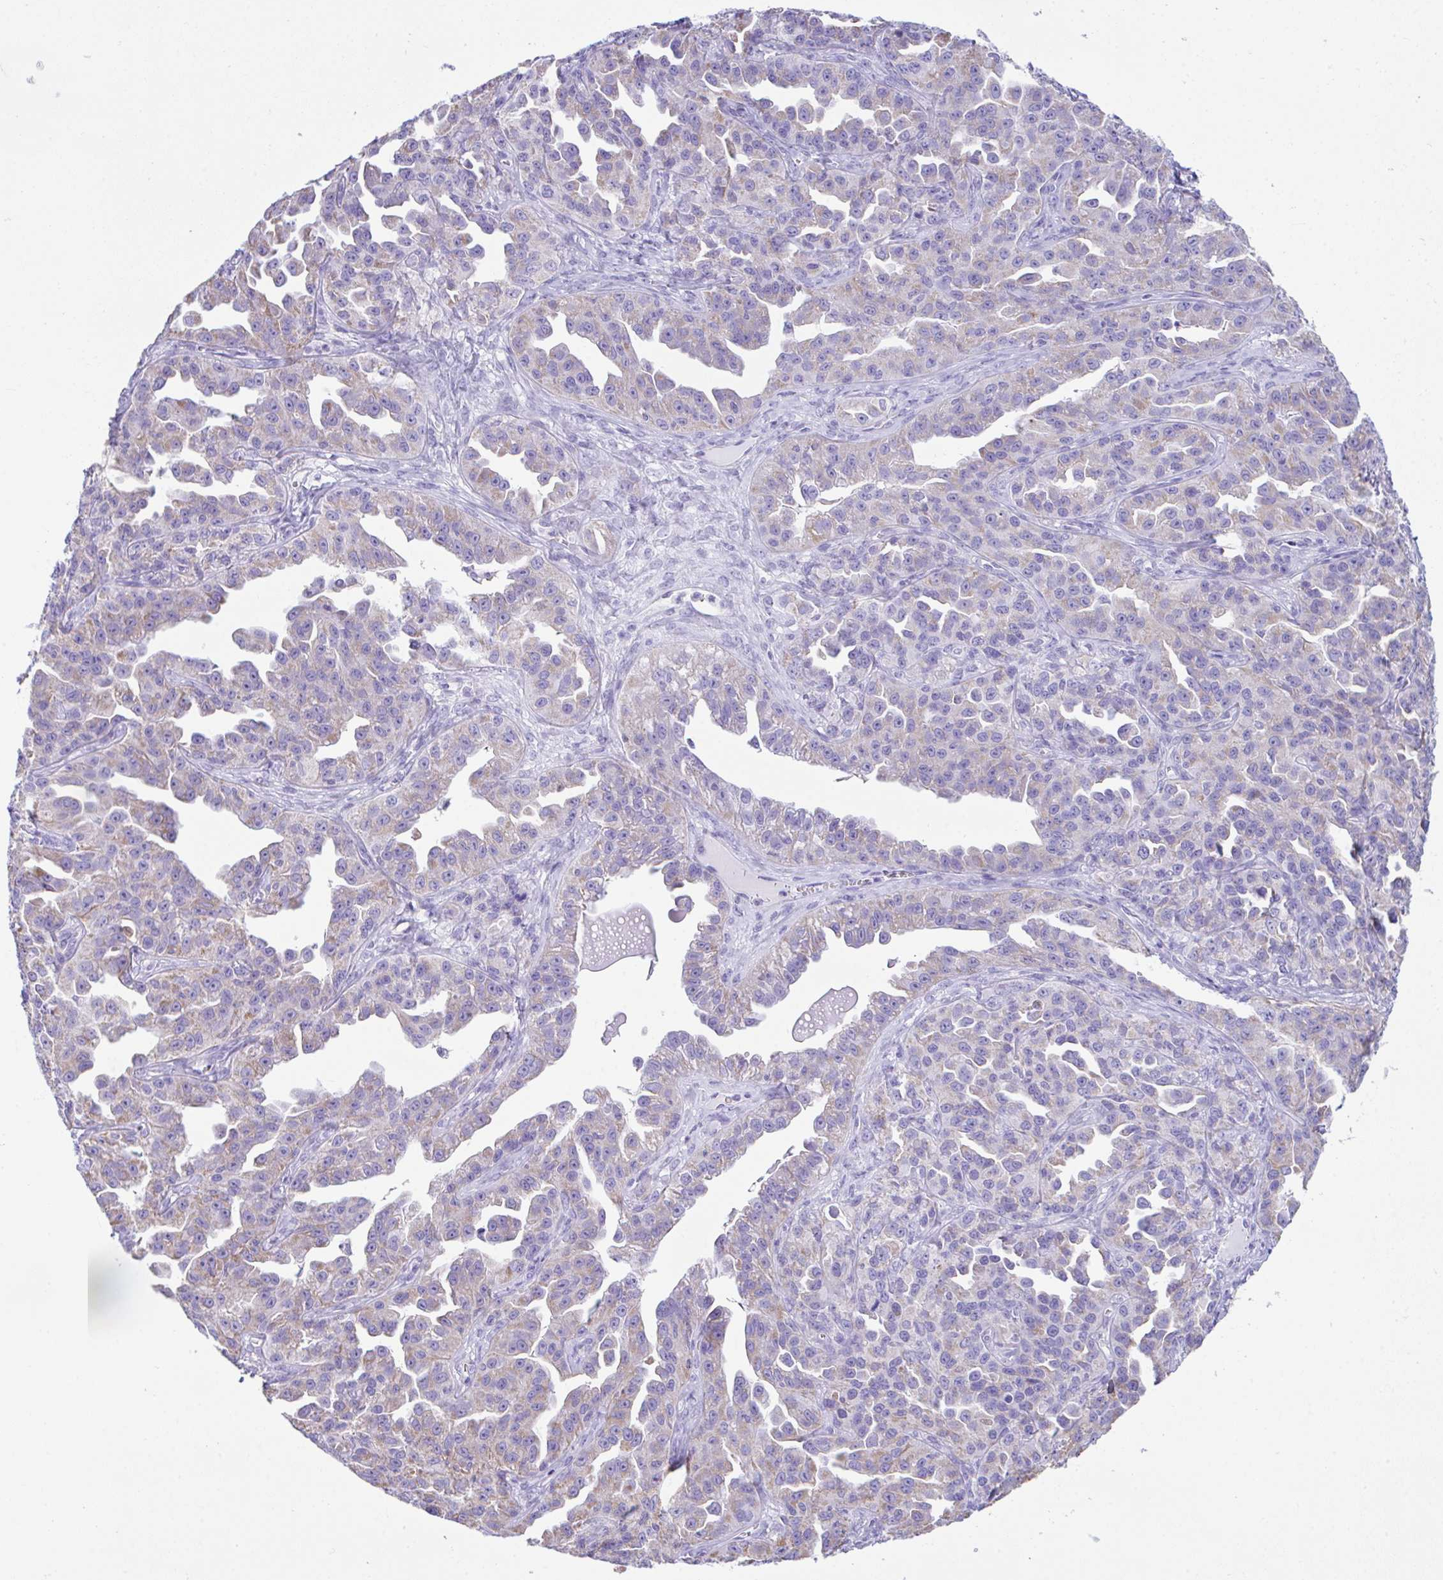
{"staining": {"intensity": "weak", "quantity": "<25%", "location": "cytoplasmic/membranous"}, "tissue": "ovarian cancer", "cell_type": "Tumor cells", "image_type": "cancer", "snomed": [{"axis": "morphology", "description": "Cystadenocarcinoma, serous, NOS"}, {"axis": "topography", "description": "Ovary"}], "caption": "Ovarian cancer (serous cystadenocarcinoma) stained for a protein using immunohistochemistry (IHC) exhibits no positivity tumor cells.", "gene": "NLRP8", "patient": {"sex": "female", "age": 75}}